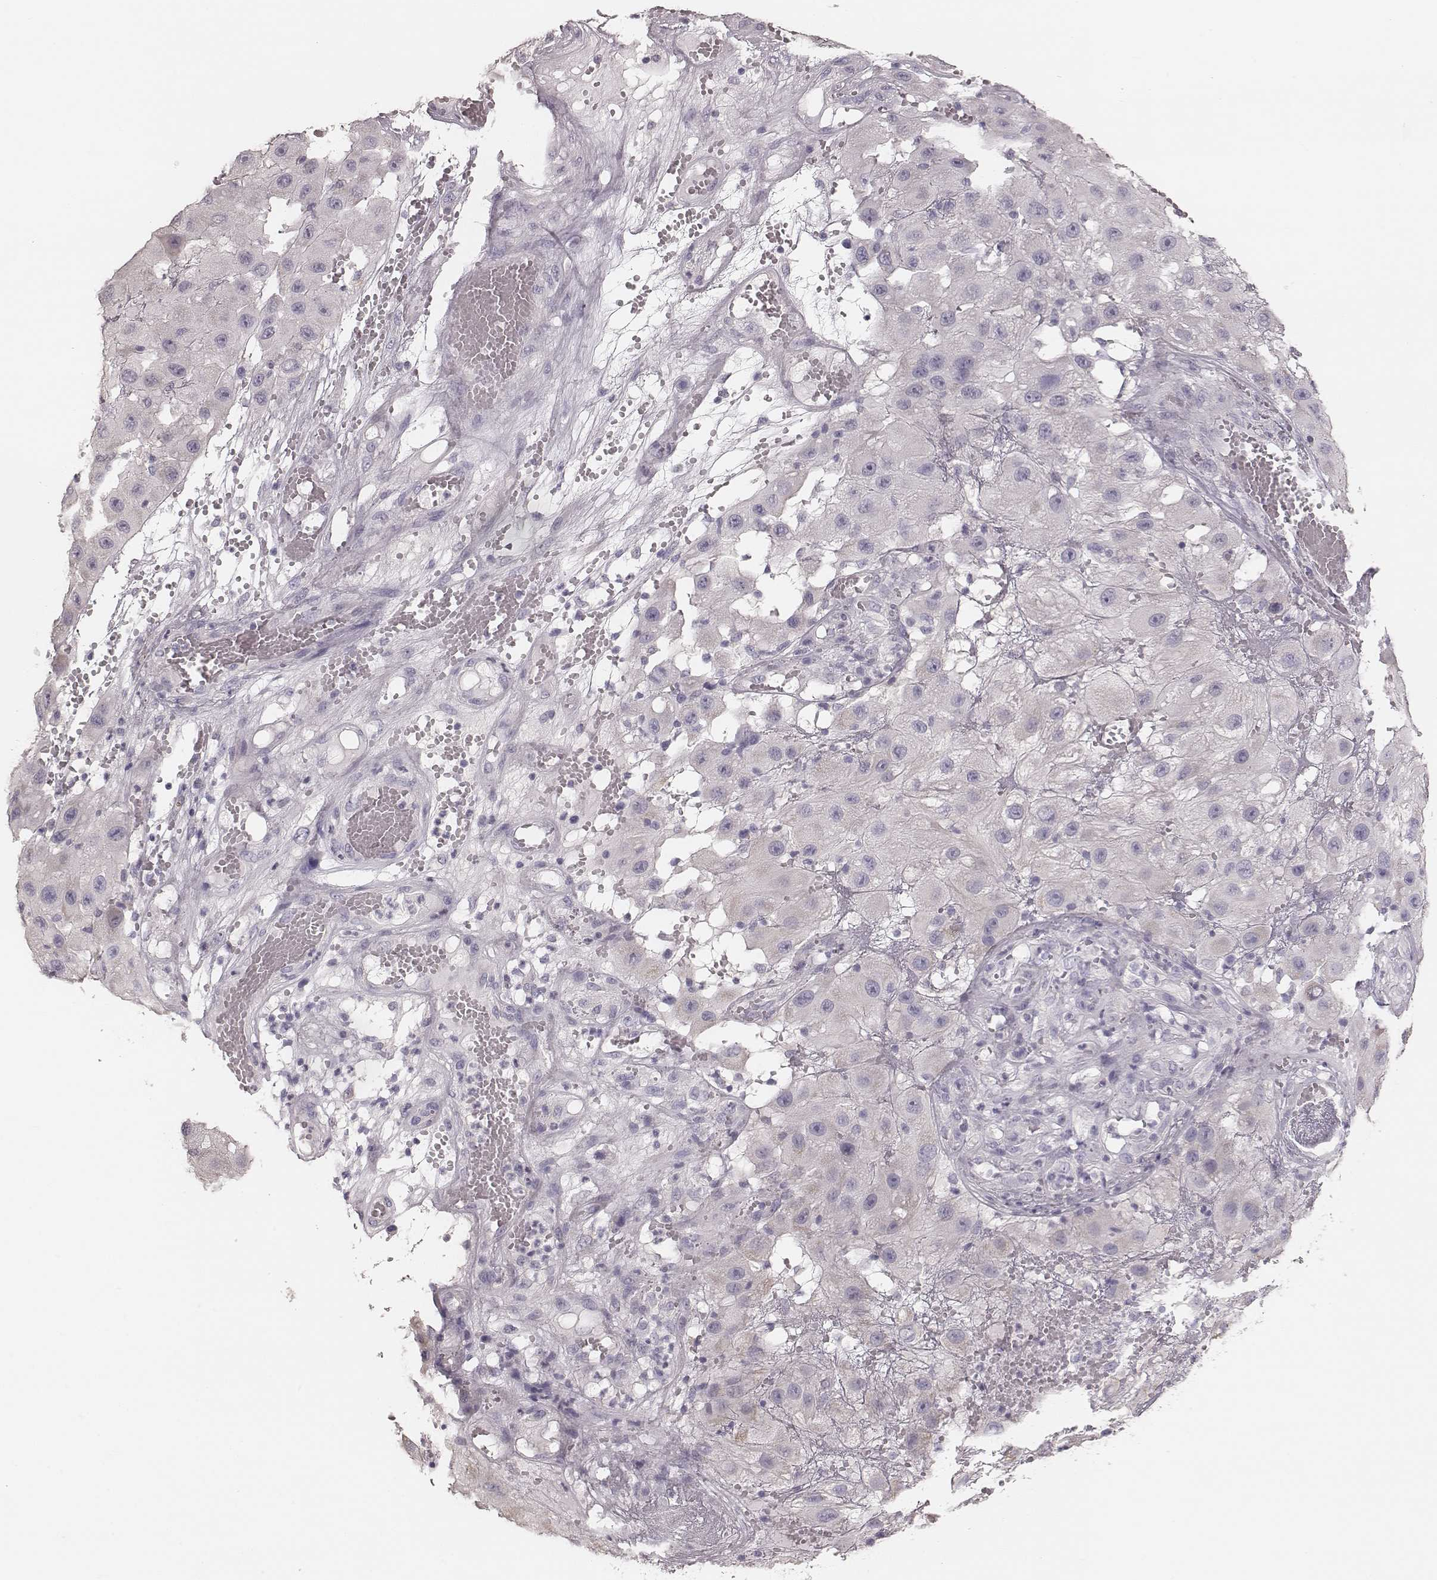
{"staining": {"intensity": "negative", "quantity": "none", "location": "none"}, "tissue": "melanoma", "cell_type": "Tumor cells", "image_type": "cancer", "snomed": [{"axis": "morphology", "description": "Malignant melanoma, NOS"}, {"axis": "topography", "description": "Skin"}], "caption": "Immunohistochemistry (IHC) of melanoma exhibits no expression in tumor cells.", "gene": "ZP4", "patient": {"sex": "female", "age": 81}}